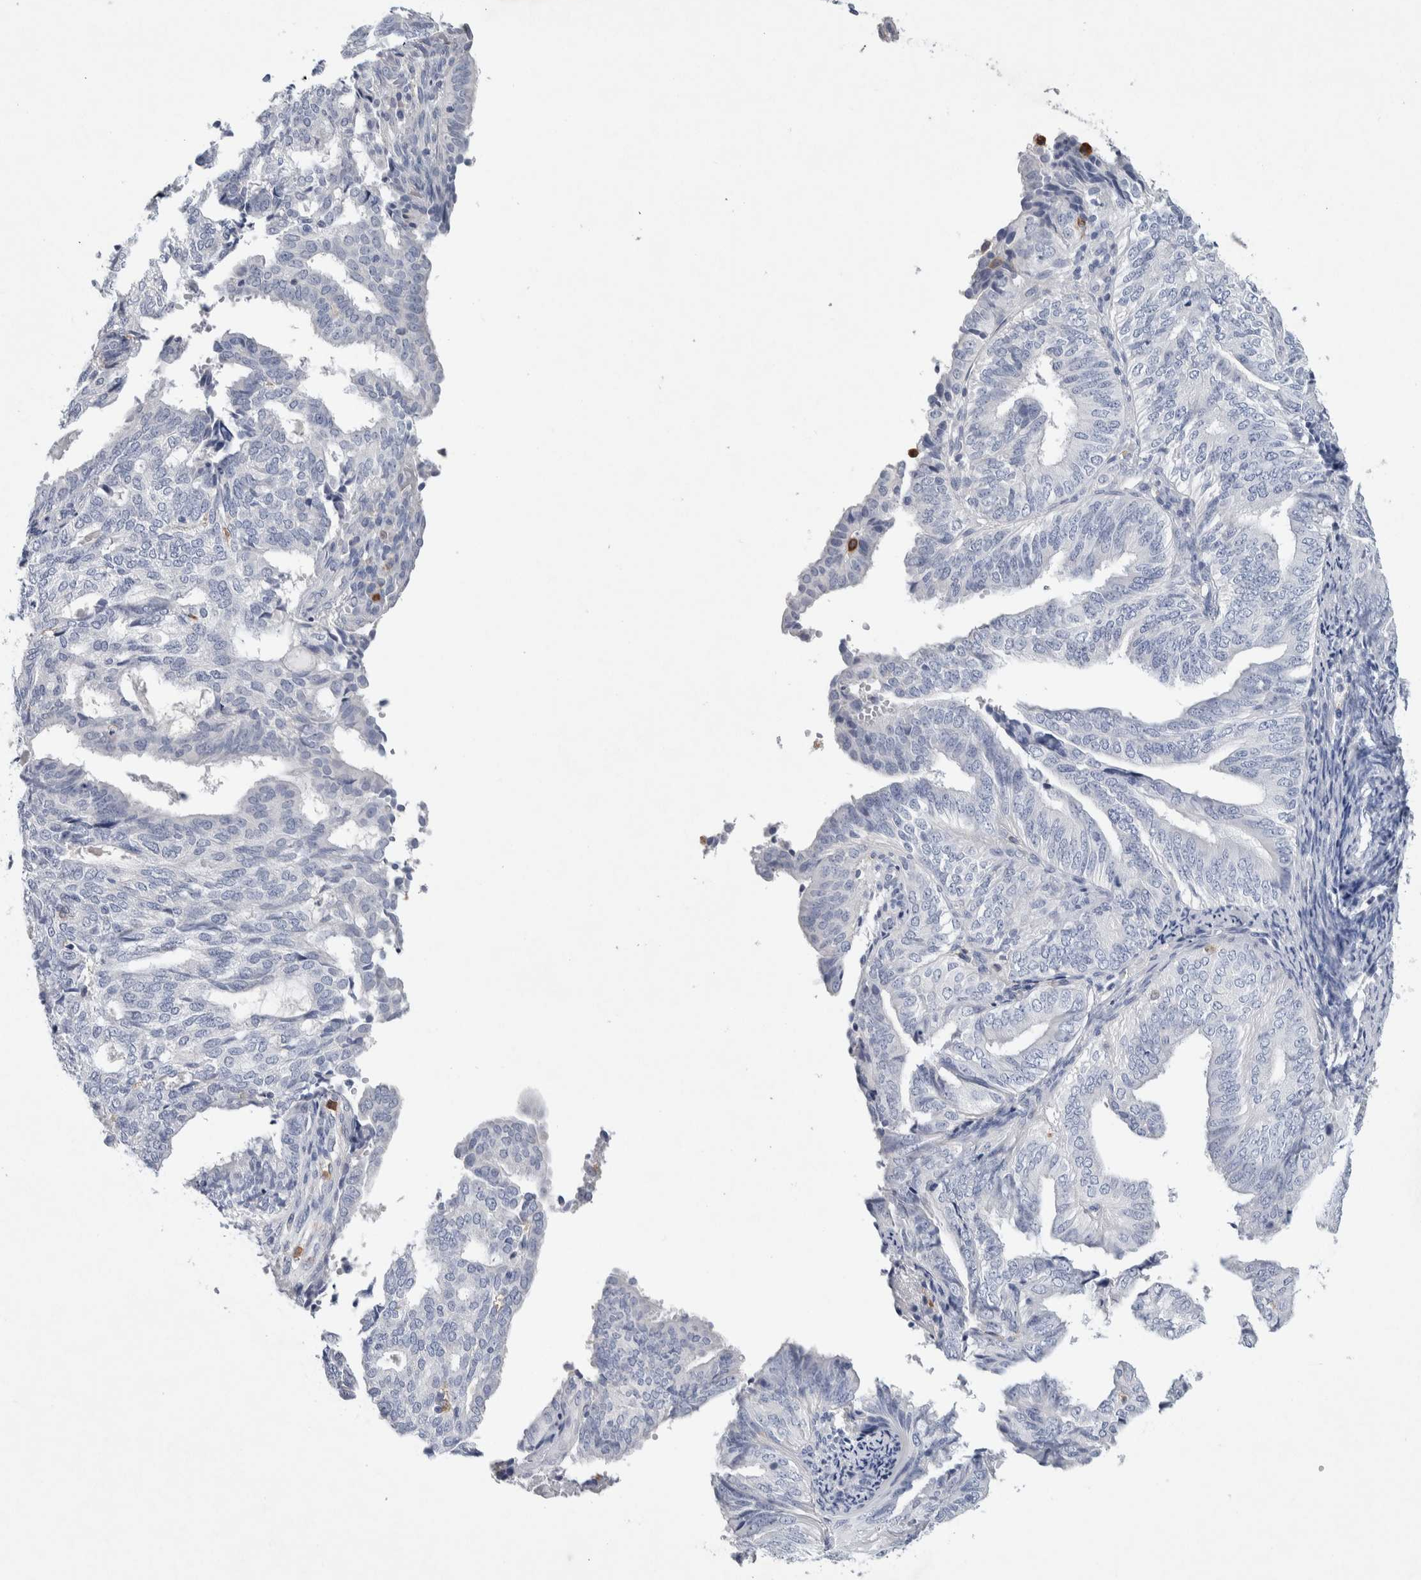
{"staining": {"intensity": "negative", "quantity": "none", "location": "none"}, "tissue": "endometrial cancer", "cell_type": "Tumor cells", "image_type": "cancer", "snomed": [{"axis": "morphology", "description": "Adenocarcinoma, NOS"}, {"axis": "topography", "description": "Endometrium"}], "caption": "Protein analysis of endometrial adenocarcinoma exhibits no significant staining in tumor cells.", "gene": "NCF2", "patient": {"sex": "female", "age": 58}}